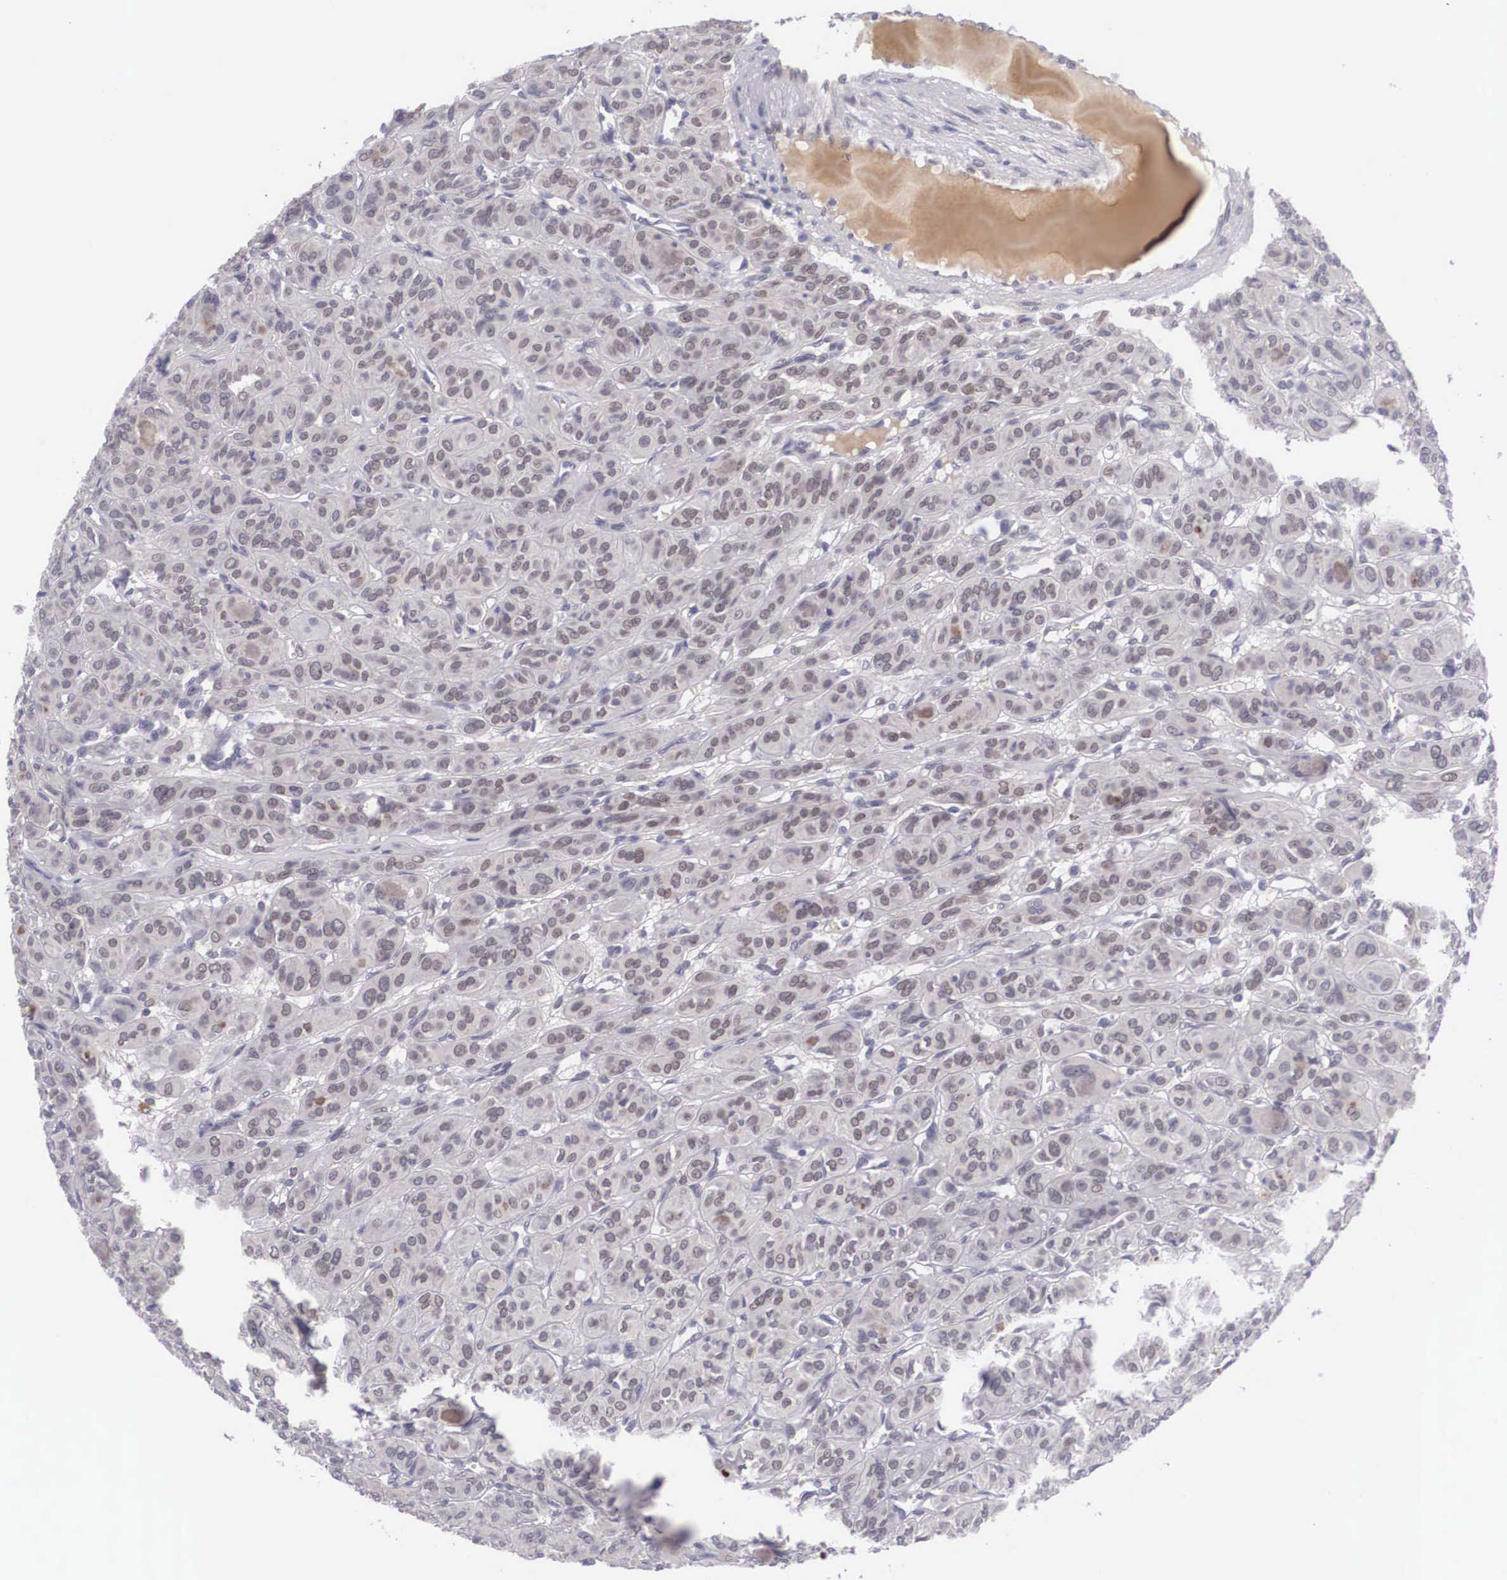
{"staining": {"intensity": "moderate", "quantity": ">75%", "location": "cytoplasmic/membranous,nuclear"}, "tissue": "thyroid cancer", "cell_type": "Tumor cells", "image_type": "cancer", "snomed": [{"axis": "morphology", "description": "Follicular adenoma carcinoma, NOS"}, {"axis": "topography", "description": "Thyroid gland"}], "caption": "Immunohistochemical staining of thyroid cancer reveals medium levels of moderate cytoplasmic/membranous and nuclear protein positivity in approximately >75% of tumor cells.", "gene": "NINL", "patient": {"sex": "female", "age": 71}}